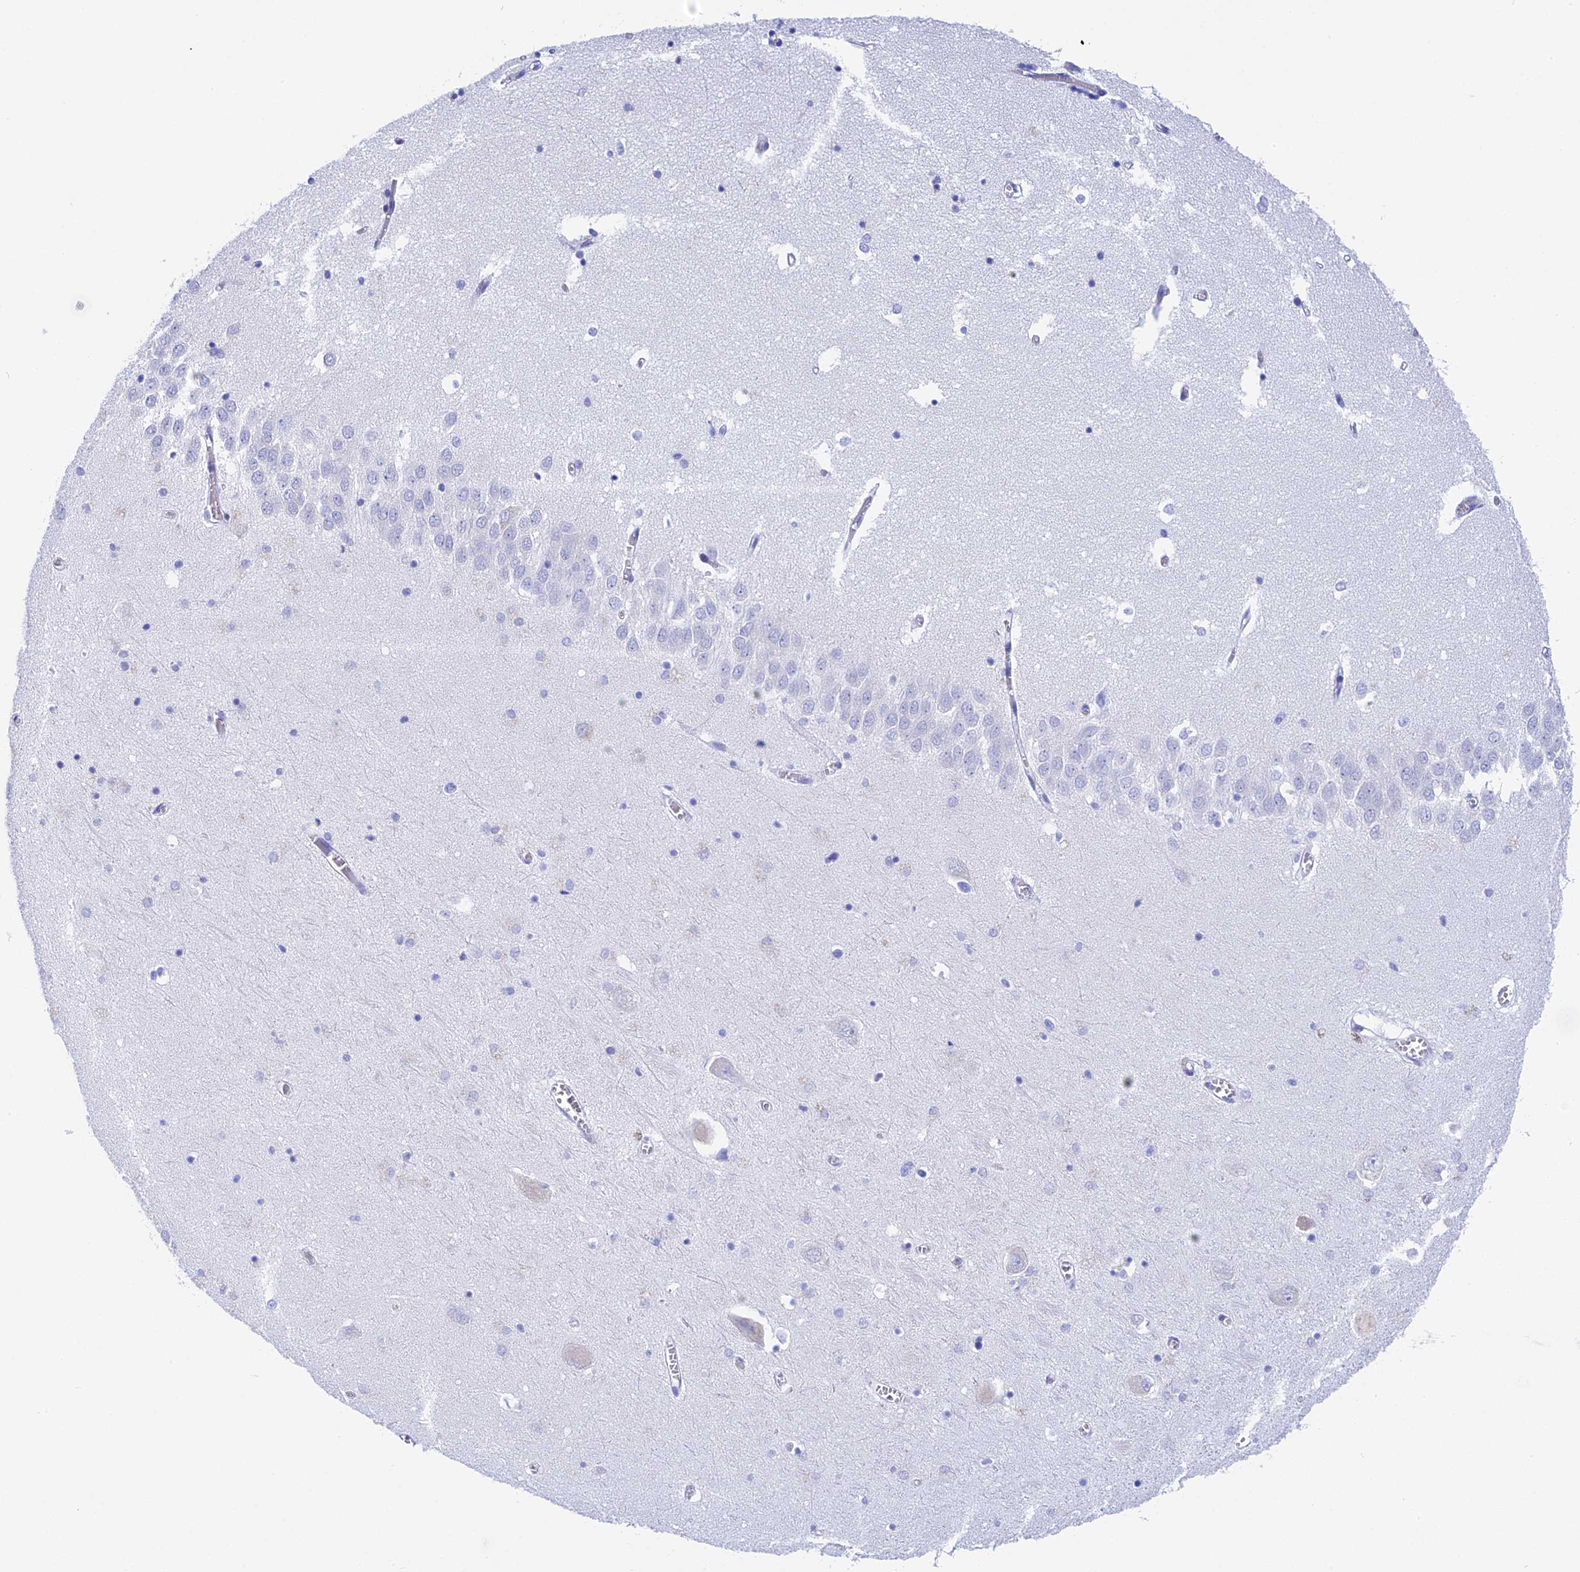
{"staining": {"intensity": "negative", "quantity": "none", "location": "none"}, "tissue": "hippocampus", "cell_type": "Glial cells", "image_type": "normal", "snomed": [{"axis": "morphology", "description": "Normal tissue, NOS"}, {"axis": "topography", "description": "Hippocampus"}], "caption": "Immunohistochemistry (IHC) photomicrograph of unremarkable hippocampus stained for a protein (brown), which exhibits no expression in glial cells. The staining is performed using DAB (3,3'-diaminobenzidine) brown chromogen with nuclei counter-stained in using hematoxylin.", "gene": "TEX101", "patient": {"sex": "male", "age": 70}}